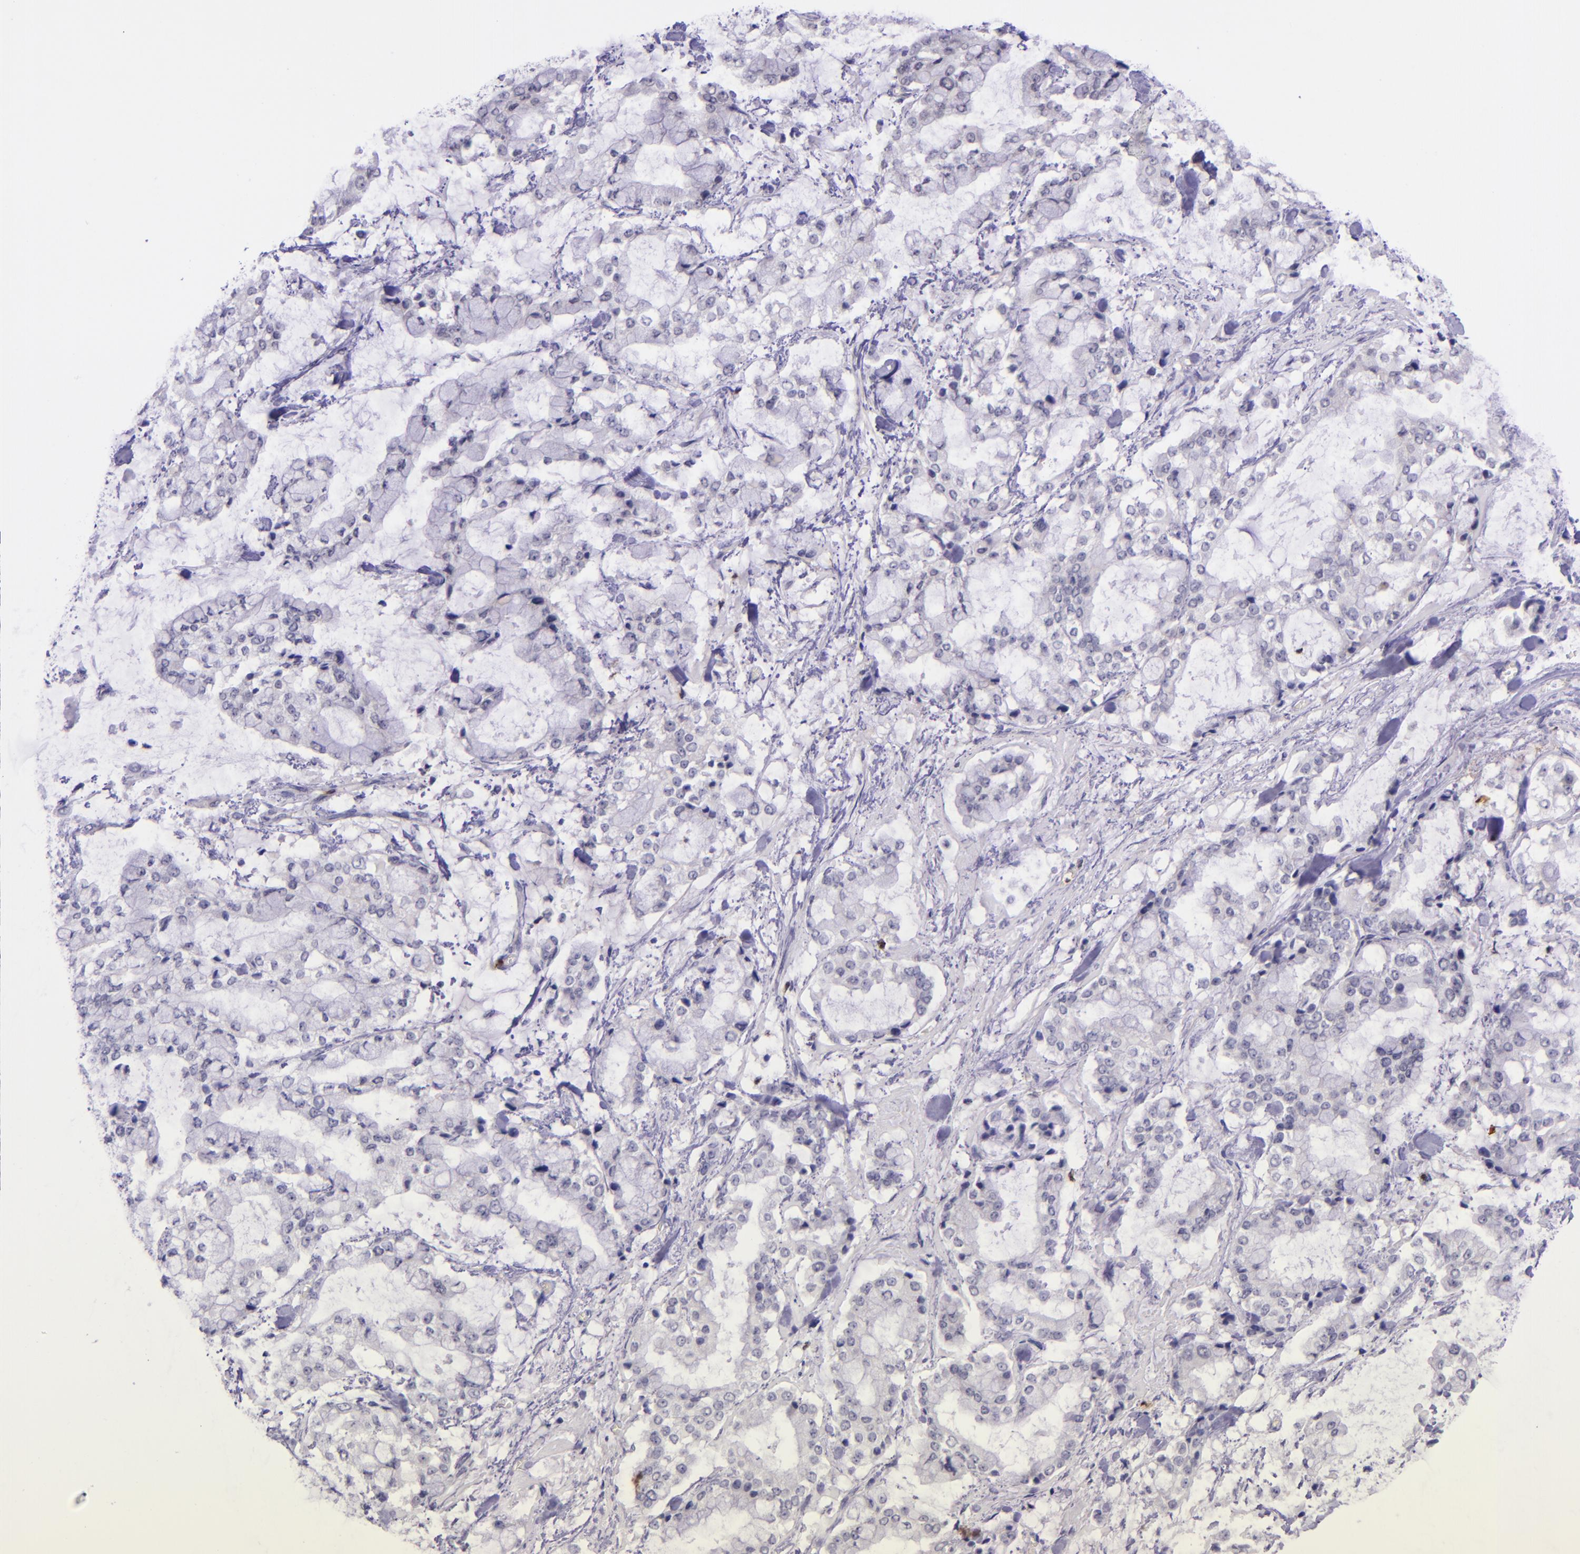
{"staining": {"intensity": "negative", "quantity": "none", "location": "none"}, "tissue": "stomach cancer", "cell_type": "Tumor cells", "image_type": "cancer", "snomed": [{"axis": "morphology", "description": "Normal tissue, NOS"}, {"axis": "morphology", "description": "Adenocarcinoma, NOS"}, {"axis": "topography", "description": "Stomach, upper"}, {"axis": "topography", "description": "Stomach"}], "caption": "An IHC image of stomach cancer (adenocarcinoma) is shown. There is no staining in tumor cells of stomach cancer (adenocarcinoma). The staining was performed using DAB (3,3'-diaminobenzidine) to visualize the protein expression in brown, while the nuclei were stained in blue with hematoxylin (Magnification: 20x).", "gene": "SELL", "patient": {"sex": "male", "age": 76}}